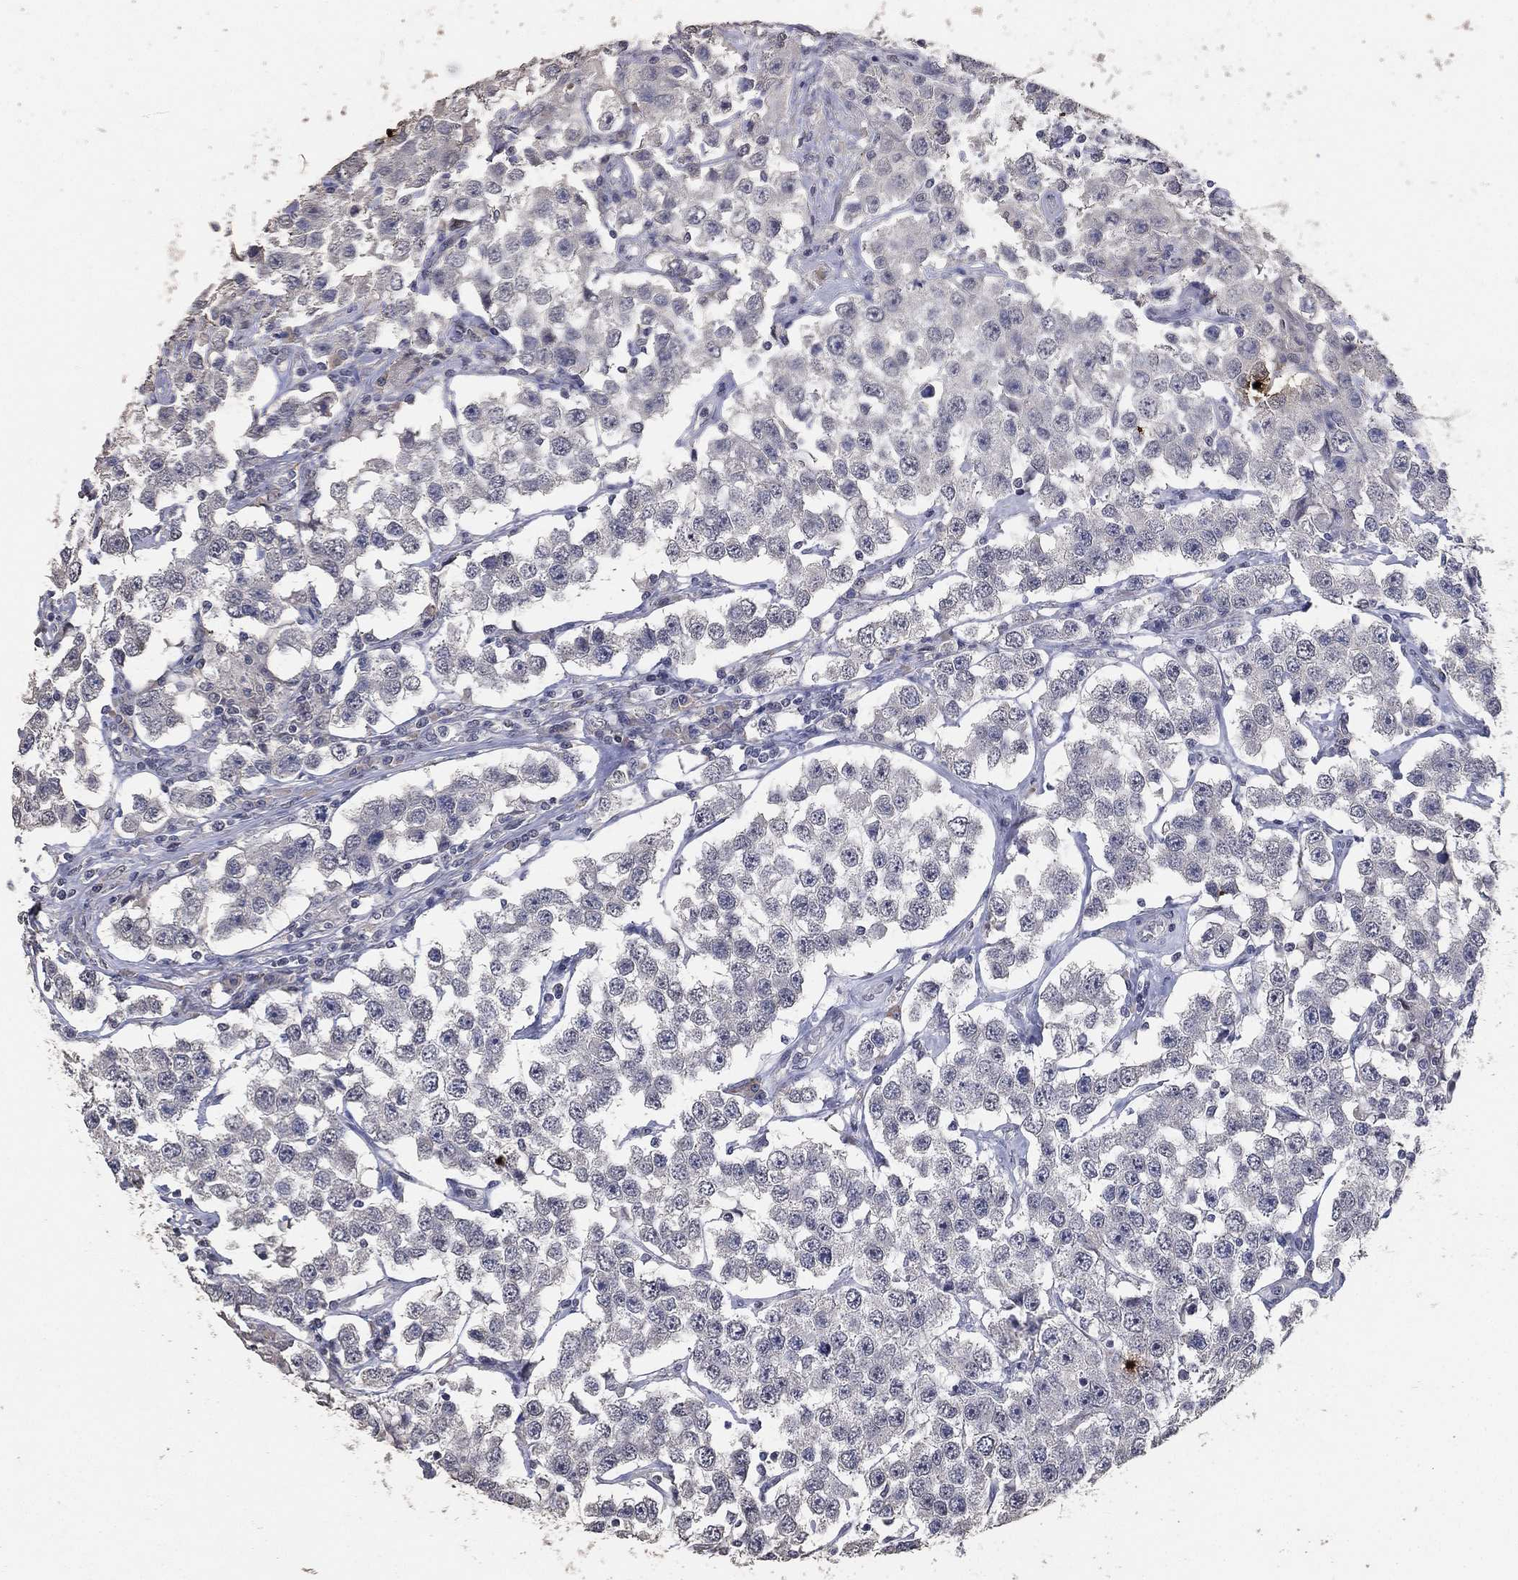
{"staining": {"intensity": "negative", "quantity": "none", "location": "none"}, "tissue": "testis cancer", "cell_type": "Tumor cells", "image_type": "cancer", "snomed": [{"axis": "morphology", "description": "Seminoma, NOS"}, {"axis": "topography", "description": "Testis"}], "caption": "Immunohistochemical staining of testis cancer (seminoma) exhibits no significant positivity in tumor cells.", "gene": "DSG1", "patient": {"sex": "male", "age": 52}}